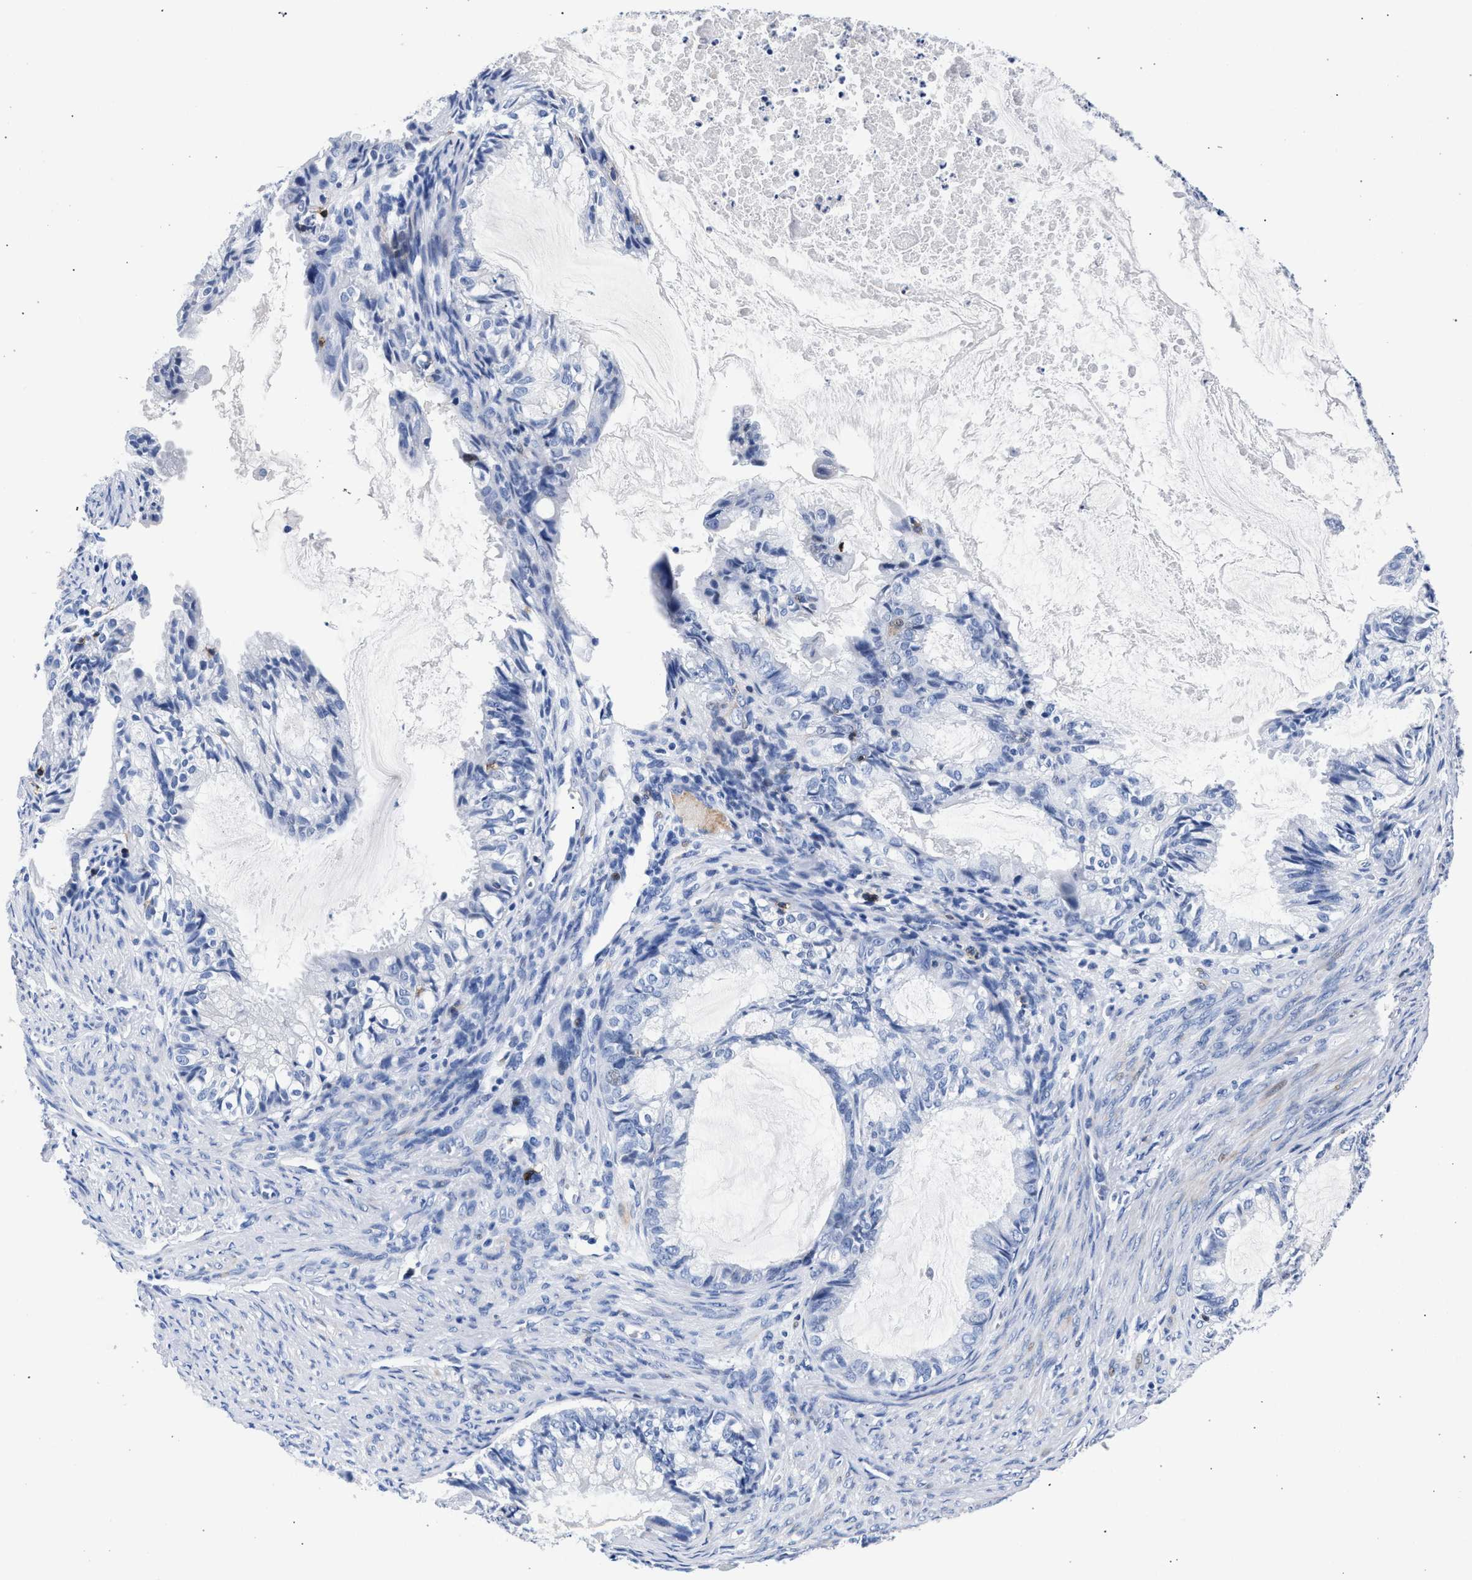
{"staining": {"intensity": "negative", "quantity": "none", "location": "none"}, "tissue": "cervical cancer", "cell_type": "Tumor cells", "image_type": "cancer", "snomed": [{"axis": "morphology", "description": "Normal tissue, NOS"}, {"axis": "morphology", "description": "Adenocarcinoma, NOS"}, {"axis": "topography", "description": "Cervix"}, {"axis": "topography", "description": "Endometrium"}], "caption": "IHC histopathology image of neoplastic tissue: adenocarcinoma (cervical) stained with DAB (3,3'-diaminobenzidine) shows no significant protein staining in tumor cells. The staining was performed using DAB to visualize the protein expression in brown, while the nuclei were stained in blue with hematoxylin (Magnification: 20x).", "gene": "KLRK1", "patient": {"sex": "female", "age": 86}}